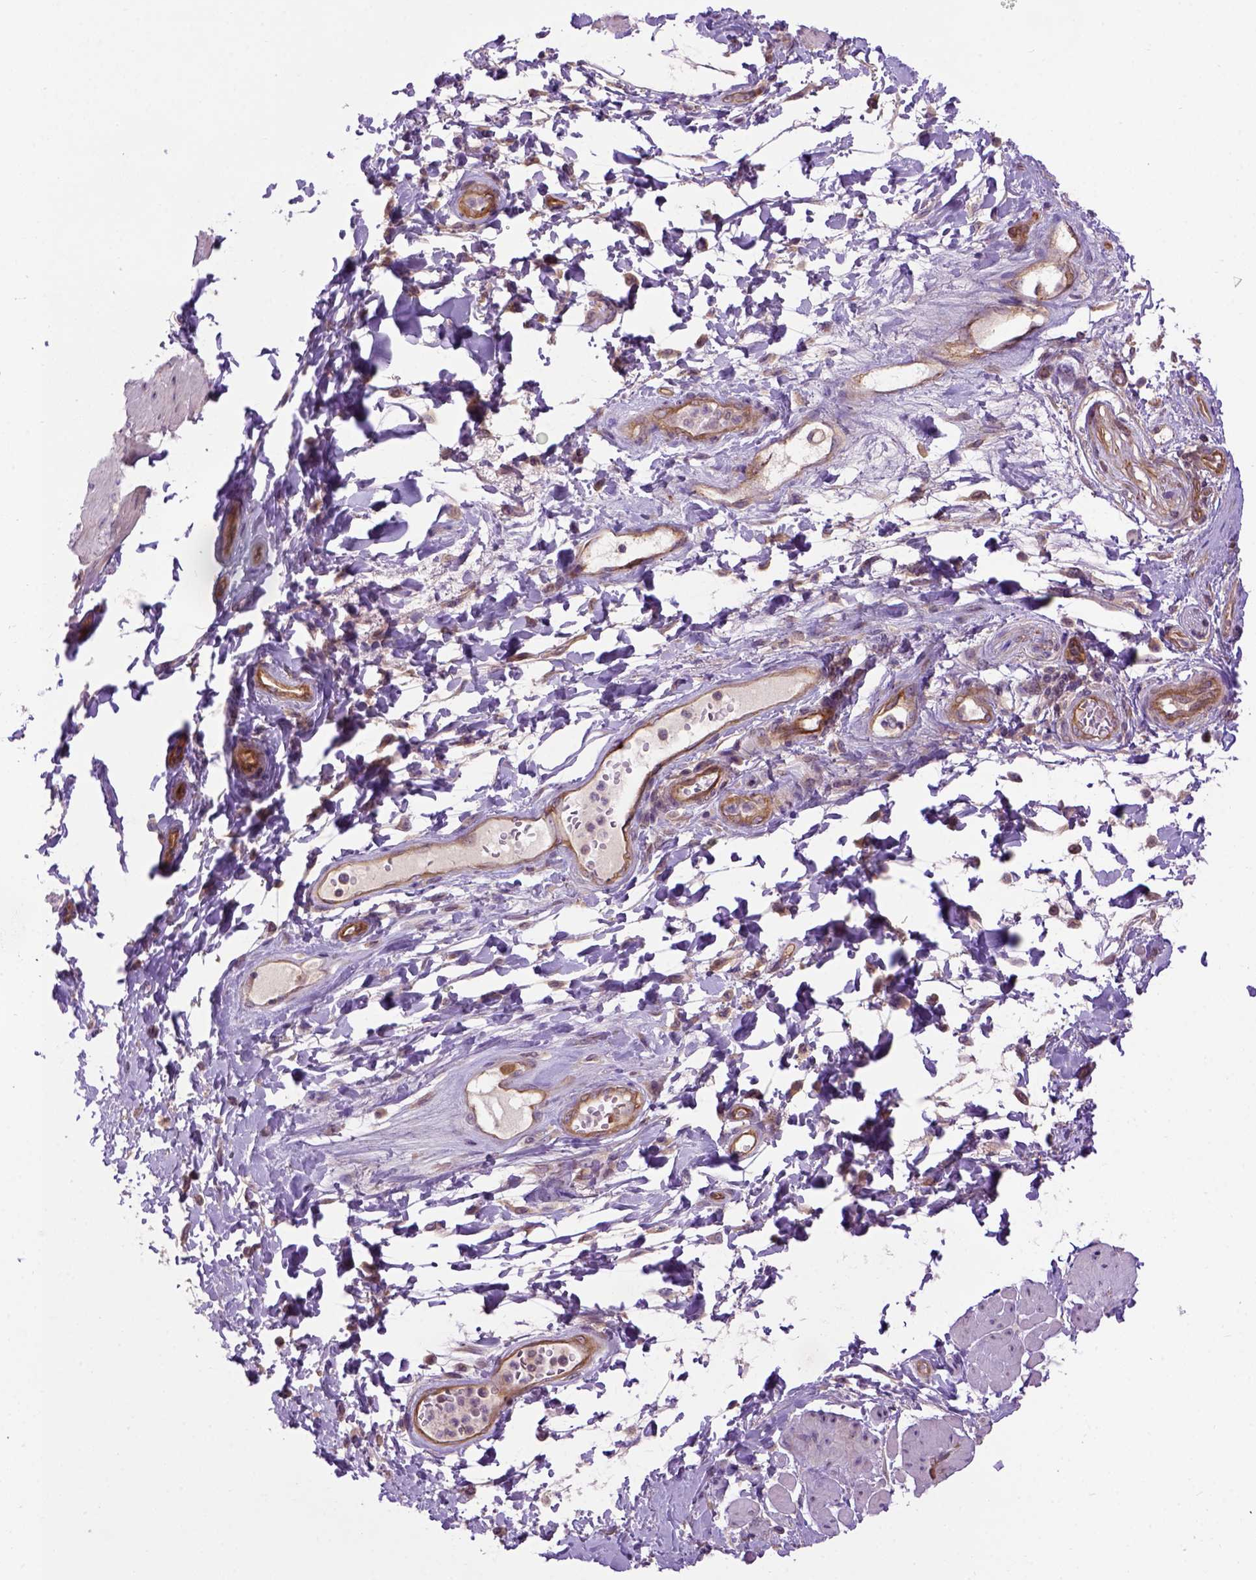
{"staining": {"intensity": "moderate", "quantity": ">75%", "location": "cytoplasmic/membranous"}, "tissue": "soft tissue", "cell_type": "Fibroblasts", "image_type": "normal", "snomed": [{"axis": "morphology", "description": "Normal tissue, NOS"}, {"axis": "topography", "description": "Urinary bladder"}, {"axis": "topography", "description": "Peripheral nerve tissue"}], "caption": "About >75% of fibroblasts in benign soft tissue demonstrate moderate cytoplasmic/membranous protein staining as visualized by brown immunohistochemical staining.", "gene": "CASKIN2", "patient": {"sex": "female", "age": 60}}